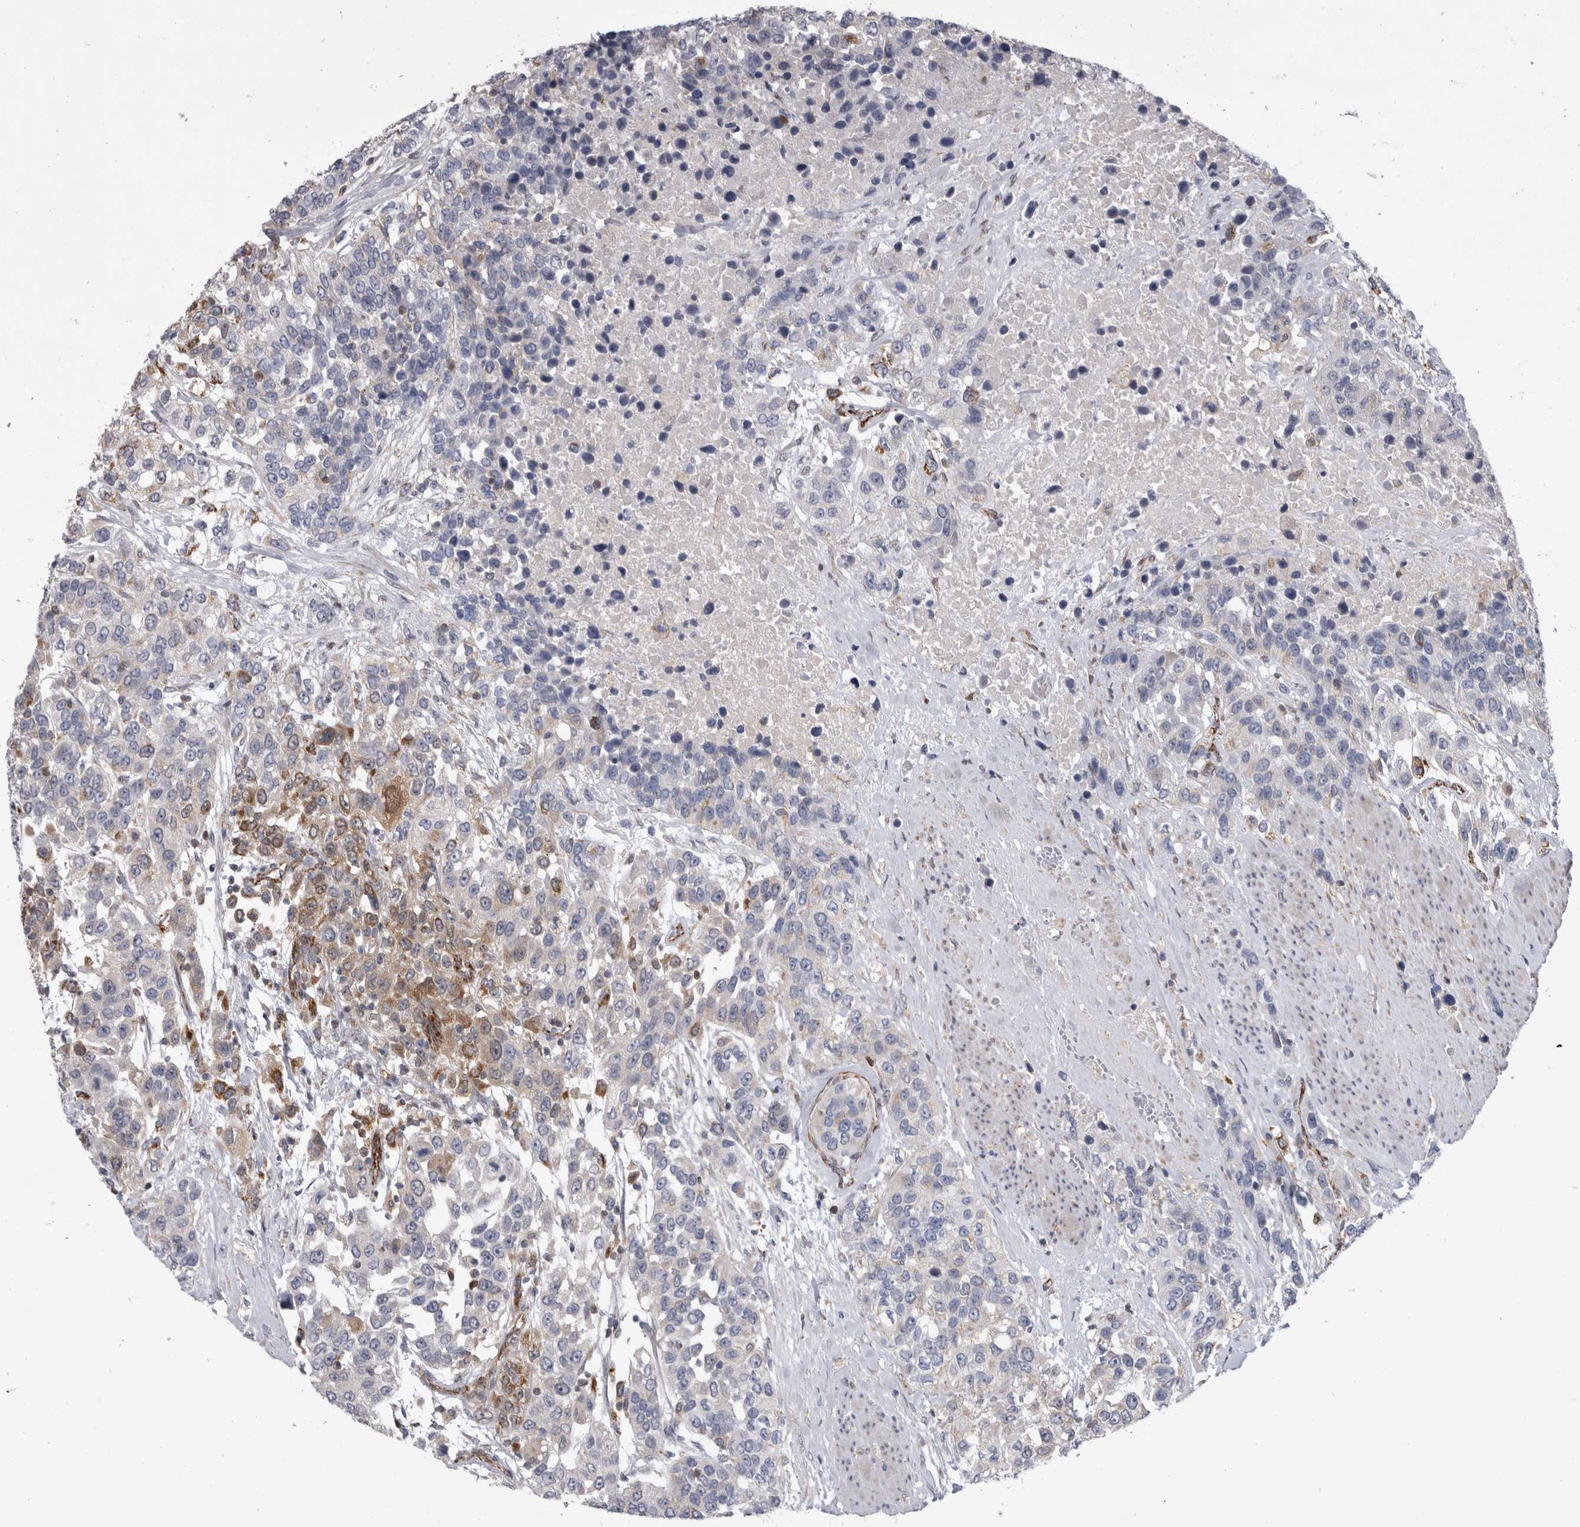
{"staining": {"intensity": "moderate", "quantity": "<25%", "location": "cytoplasmic/membranous"}, "tissue": "urothelial cancer", "cell_type": "Tumor cells", "image_type": "cancer", "snomed": [{"axis": "morphology", "description": "Urothelial carcinoma, High grade"}, {"axis": "topography", "description": "Urinary bladder"}], "caption": "About <25% of tumor cells in urothelial carcinoma (high-grade) demonstrate moderate cytoplasmic/membranous protein staining as visualized by brown immunohistochemical staining.", "gene": "ACOT7", "patient": {"sex": "female", "age": 80}}